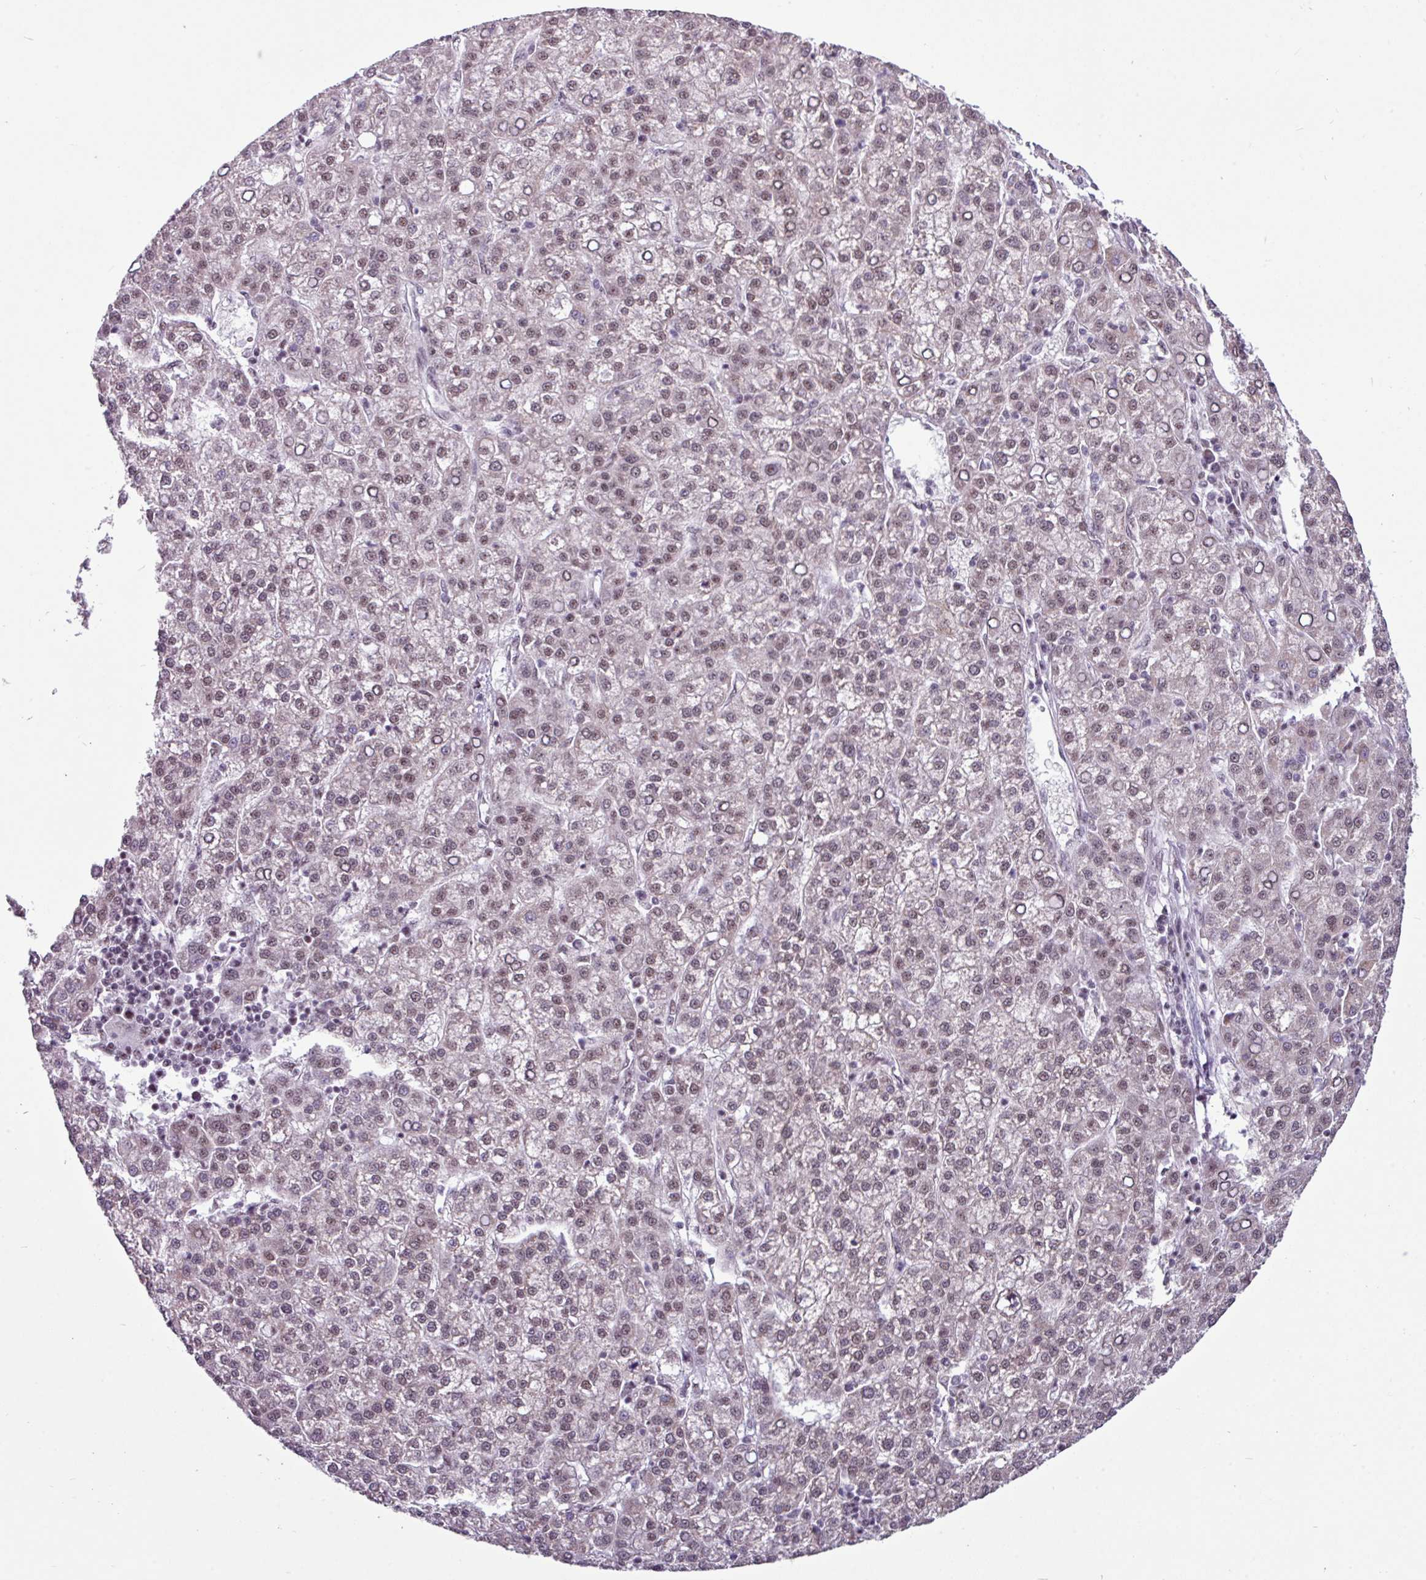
{"staining": {"intensity": "moderate", "quantity": ">75%", "location": "nuclear"}, "tissue": "liver cancer", "cell_type": "Tumor cells", "image_type": "cancer", "snomed": [{"axis": "morphology", "description": "Carcinoma, Hepatocellular, NOS"}, {"axis": "topography", "description": "Liver"}], "caption": "Immunohistochemical staining of human hepatocellular carcinoma (liver) demonstrates medium levels of moderate nuclear protein expression in about >75% of tumor cells. (brown staining indicates protein expression, while blue staining denotes nuclei).", "gene": "UTP18", "patient": {"sex": "female", "age": 58}}